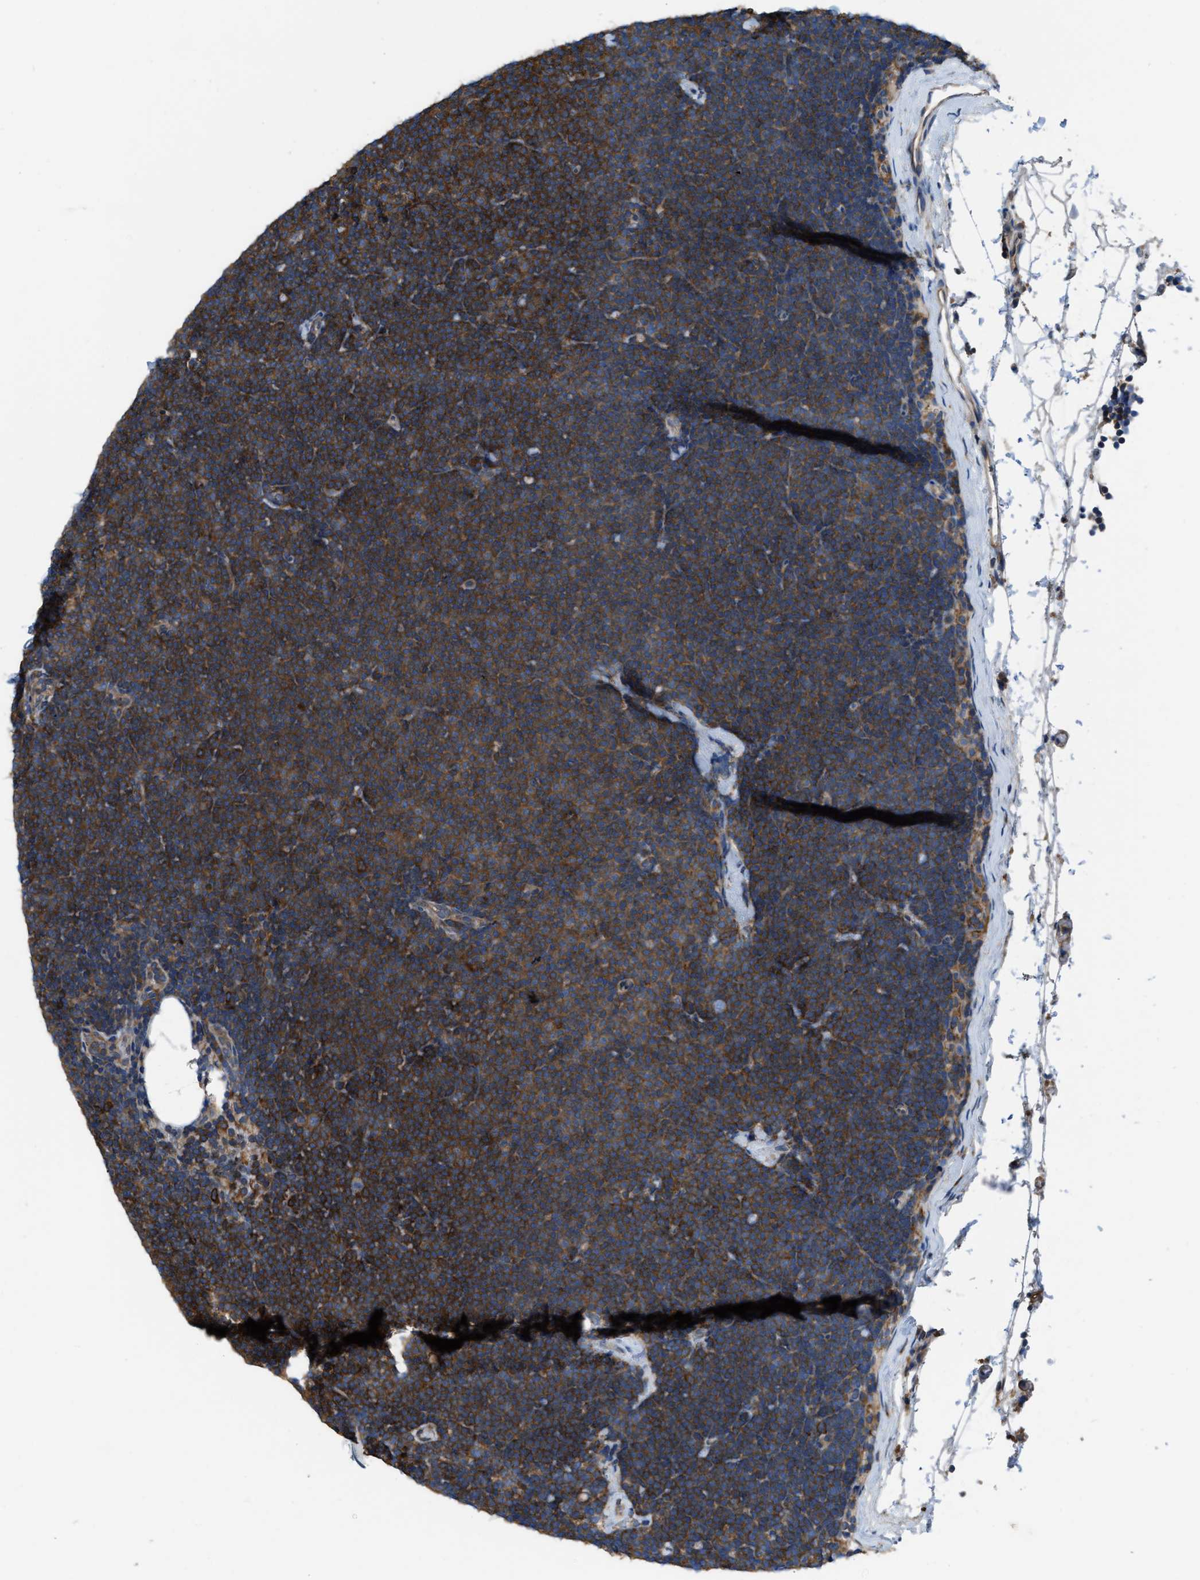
{"staining": {"intensity": "strong", "quantity": ">75%", "location": "cytoplasmic/membranous"}, "tissue": "lymphoma", "cell_type": "Tumor cells", "image_type": "cancer", "snomed": [{"axis": "morphology", "description": "Malignant lymphoma, non-Hodgkin's type, Low grade"}, {"axis": "topography", "description": "Lymph node"}], "caption": "The micrograph reveals staining of malignant lymphoma, non-Hodgkin's type (low-grade), revealing strong cytoplasmic/membranous protein positivity (brown color) within tumor cells.", "gene": "MYO18A", "patient": {"sex": "female", "age": 53}}